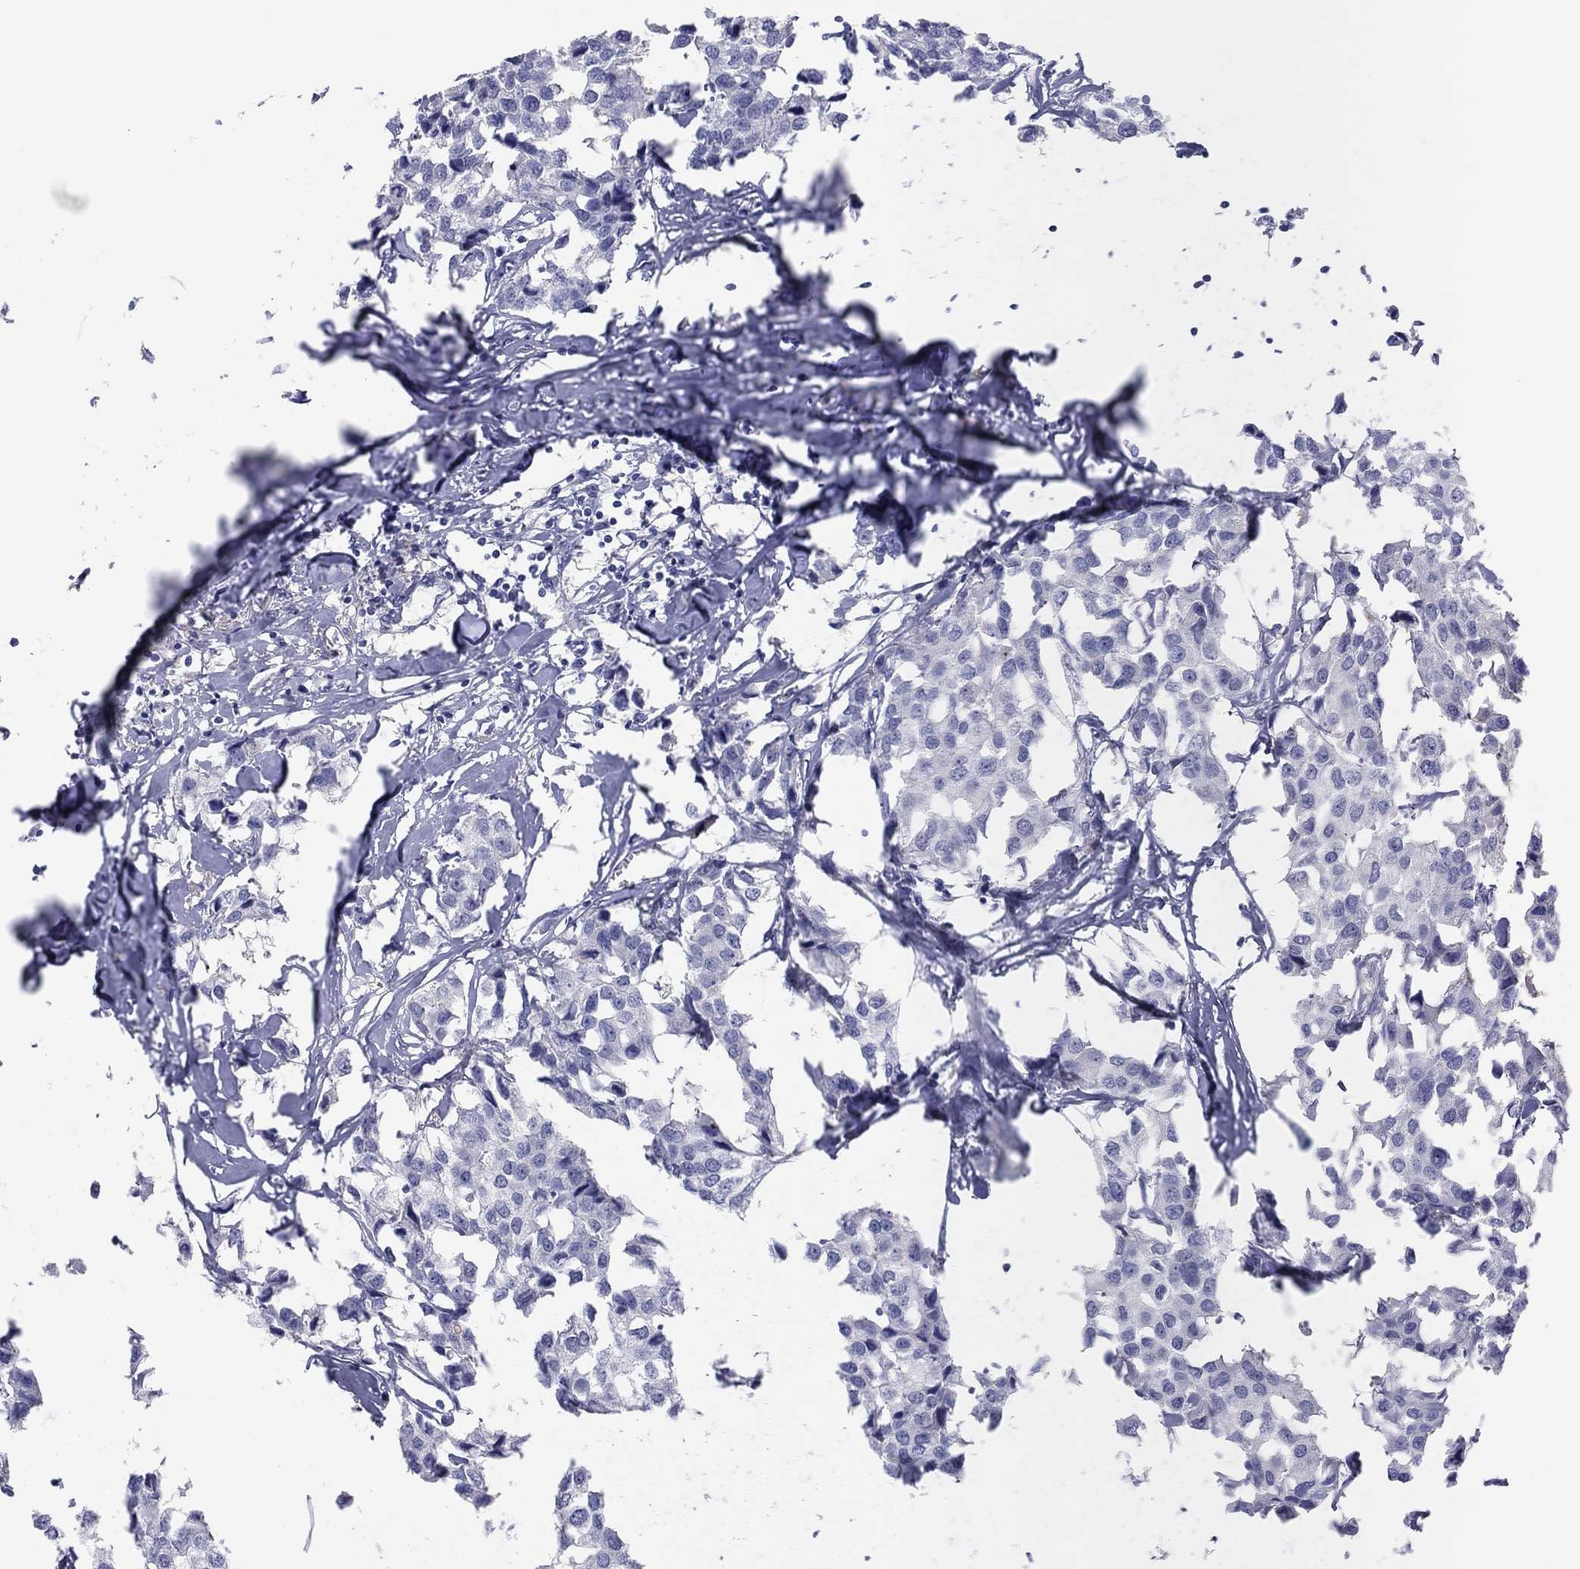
{"staining": {"intensity": "negative", "quantity": "none", "location": "none"}, "tissue": "breast cancer", "cell_type": "Tumor cells", "image_type": "cancer", "snomed": [{"axis": "morphology", "description": "Duct carcinoma"}, {"axis": "topography", "description": "Breast"}], "caption": "Tumor cells are negative for brown protein staining in breast cancer.", "gene": "CPNE6", "patient": {"sex": "female", "age": 80}}